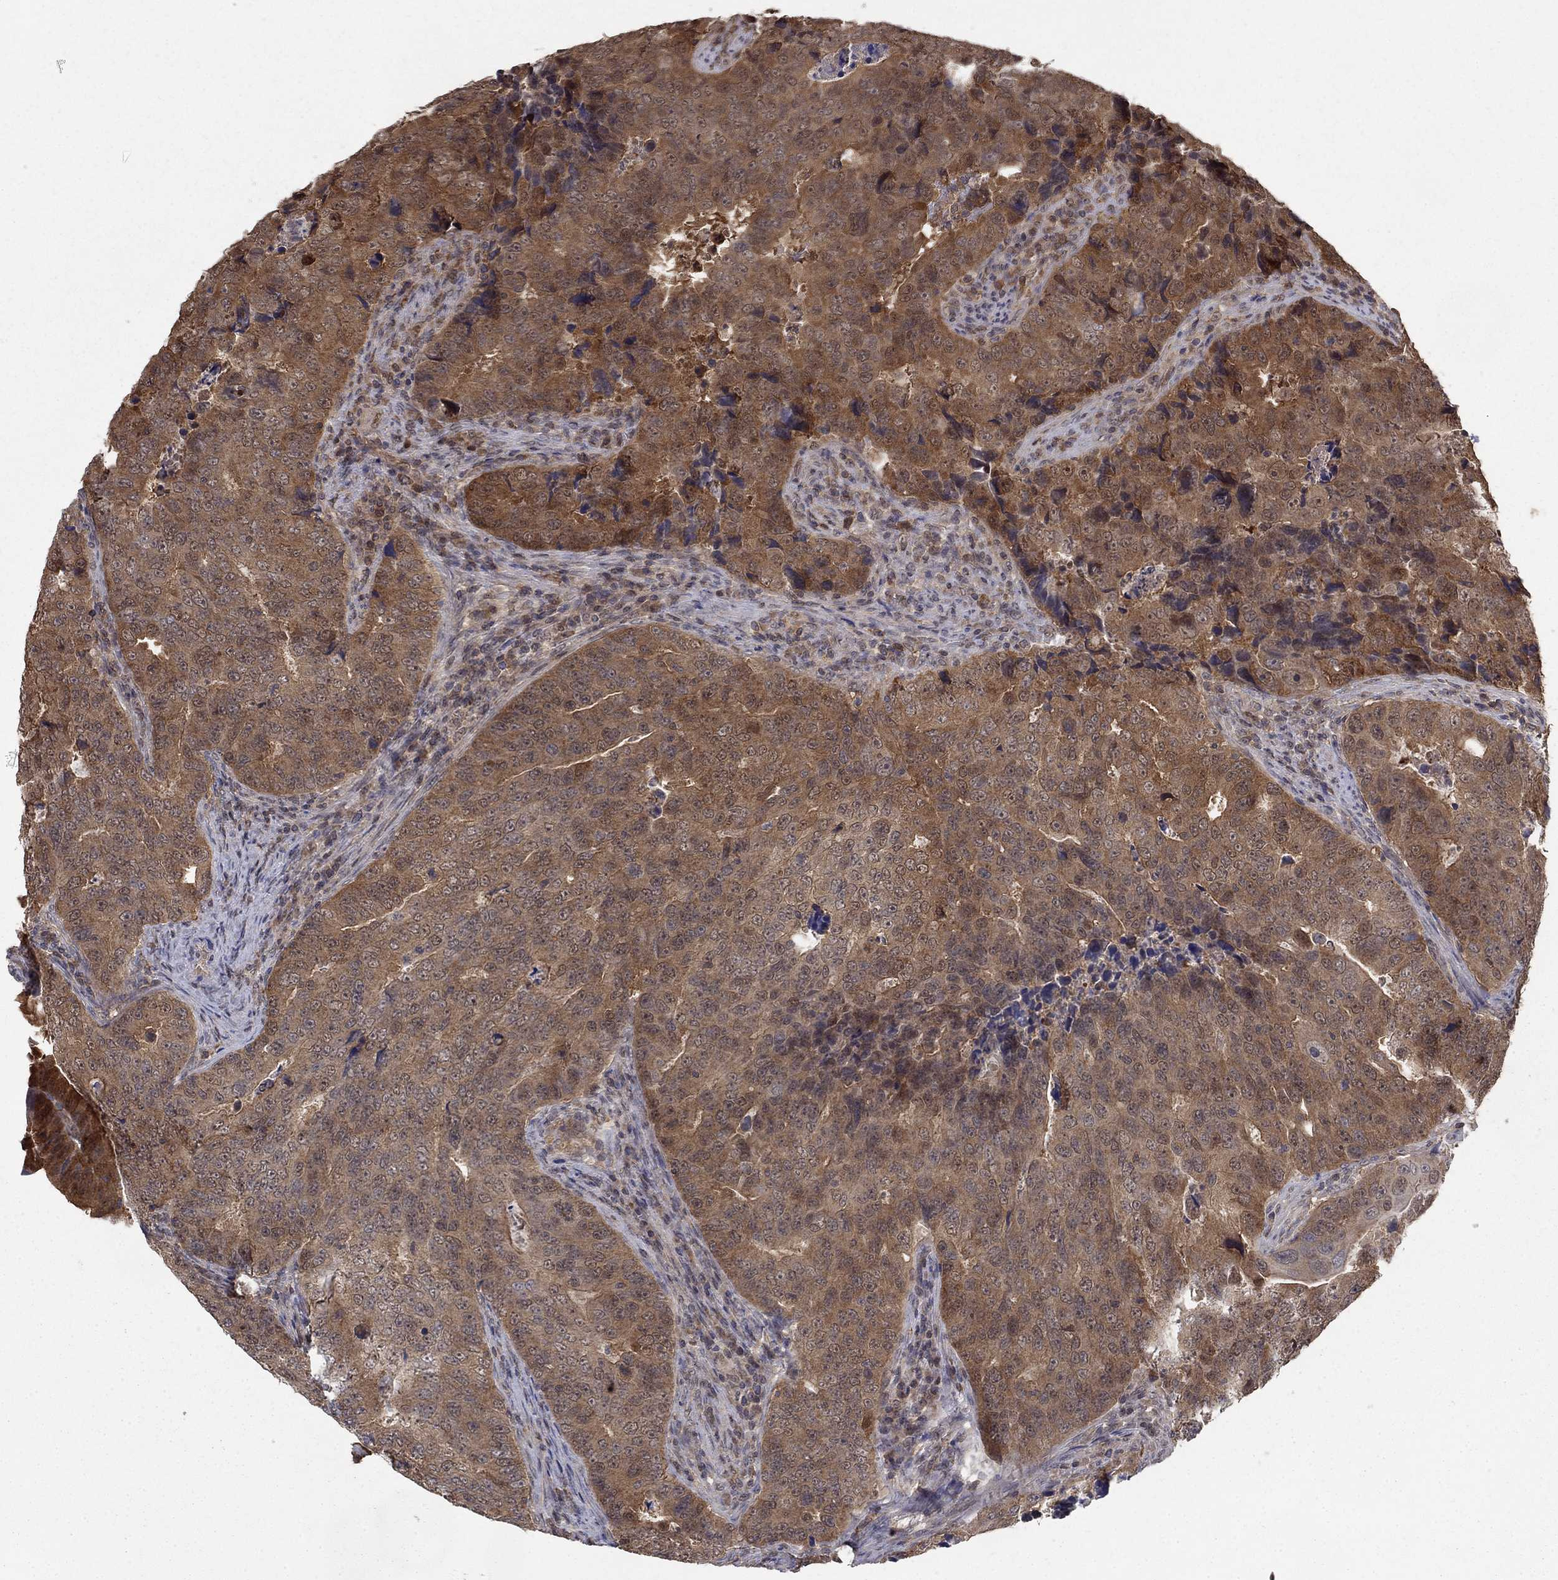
{"staining": {"intensity": "moderate", "quantity": "25%-75%", "location": "cytoplasmic/membranous"}, "tissue": "colorectal cancer", "cell_type": "Tumor cells", "image_type": "cancer", "snomed": [{"axis": "morphology", "description": "Adenocarcinoma, NOS"}, {"axis": "topography", "description": "Colon"}], "caption": "This image exhibits colorectal adenocarcinoma stained with immunohistochemistry to label a protein in brown. The cytoplasmic/membranous of tumor cells show moderate positivity for the protein. Nuclei are counter-stained blue.", "gene": "RNF114", "patient": {"sex": "female", "age": 72}}